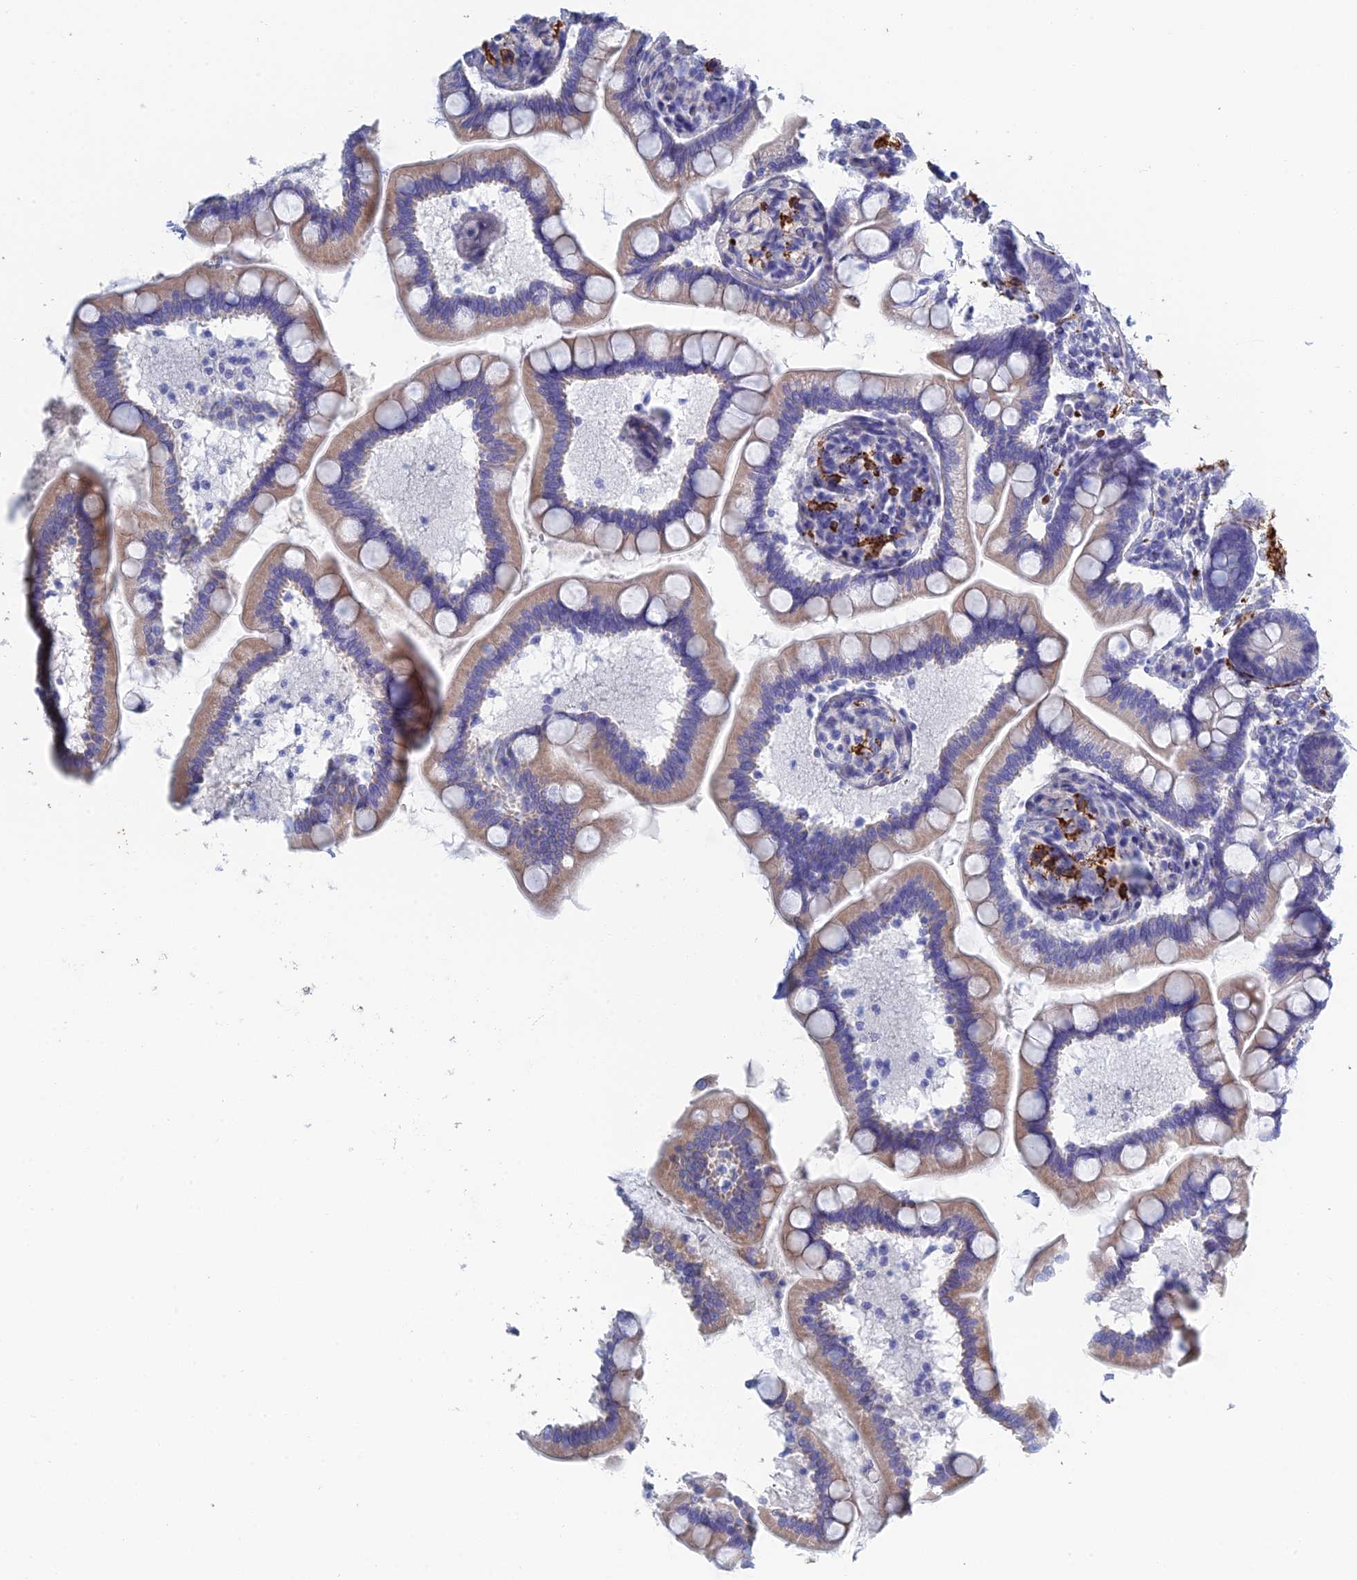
{"staining": {"intensity": "moderate", "quantity": ">75%", "location": "cytoplasmic/membranous"}, "tissue": "small intestine", "cell_type": "Glandular cells", "image_type": "normal", "snomed": [{"axis": "morphology", "description": "Normal tissue, NOS"}, {"axis": "topography", "description": "Small intestine"}], "caption": "This is a photomicrograph of immunohistochemistry staining of benign small intestine, which shows moderate expression in the cytoplasmic/membranous of glandular cells.", "gene": "PCDHA8", "patient": {"sex": "female", "age": 64}}